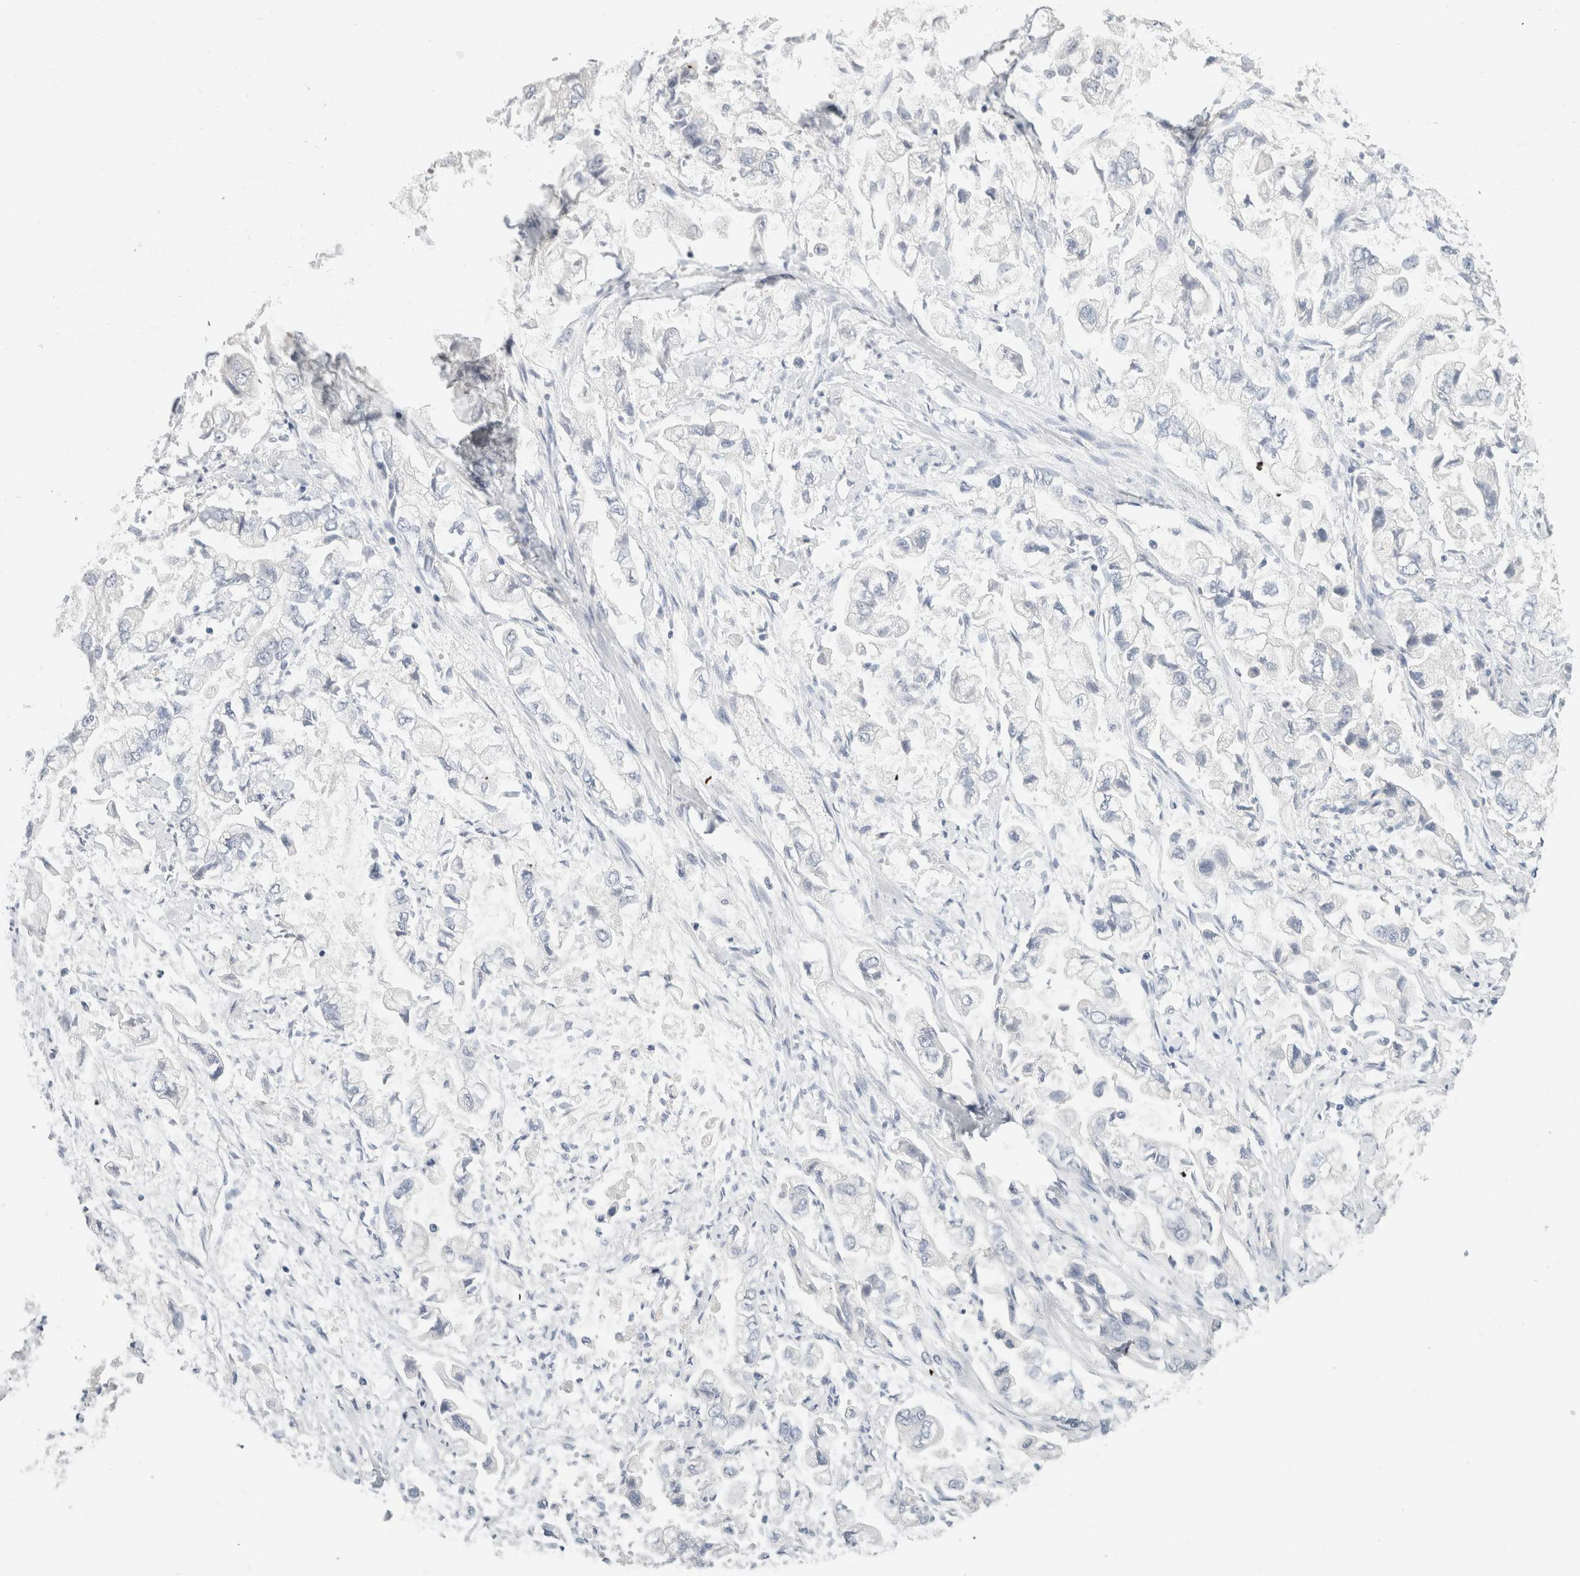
{"staining": {"intensity": "negative", "quantity": "none", "location": "none"}, "tissue": "stomach cancer", "cell_type": "Tumor cells", "image_type": "cancer", "snomed": [{"axis": "morphology", "description": "Normal tissue, NOS"}, {"axis": "morphology", "description": "Adenocarcinoma, NOS"}, {"axis": "topography", "description": "Stomach"}], "caption": "Immunohistochemistry histopathology image of neoplastic tissue: stomach cancer (adenocarcinoma) stained with DAB exhibits no significant protein expression in tumor cells.", "gene": "BCAN", "patient": {"sex": "male", "age": 62}}